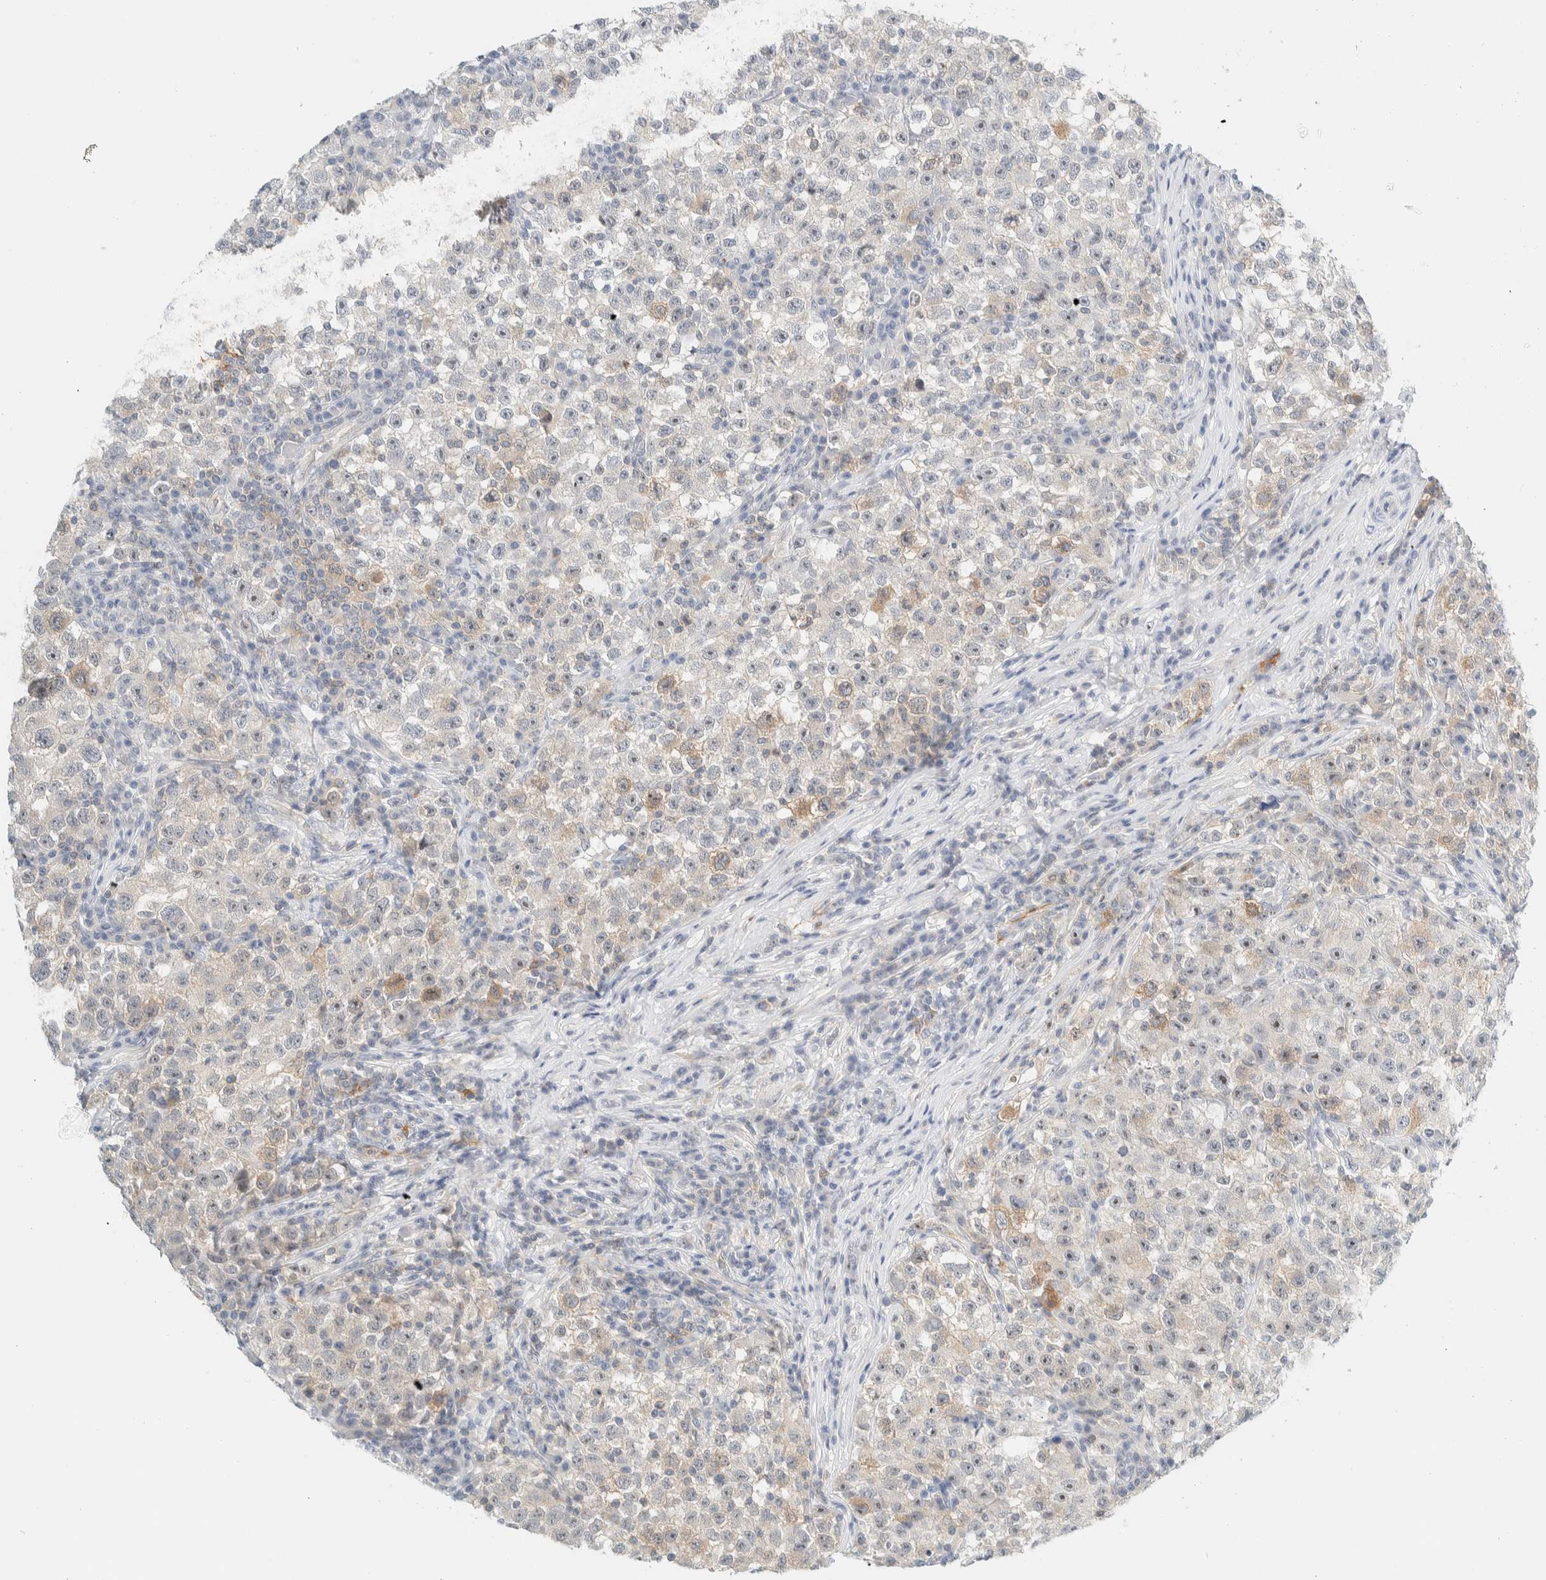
{"staining": {"intensity": "moderate", "quantity": "<25%", "location": "nuclear"}, "tissue": "testis cancer", "cell_type": "Tumor cells", "image_type": "cancer", "snomed": [{"axis": "morphology", "description": "Seminoma, NOS"}, {"axis": "topography", "description": "Testis"}], "caption": "DAB immunohistochemical staining of human testis seminoma demonstrates moderate nuclear protein positivity in about <25% of tumor cells.", "gene": "NDE1", "patient": {"sex": "male", "age": 22}}